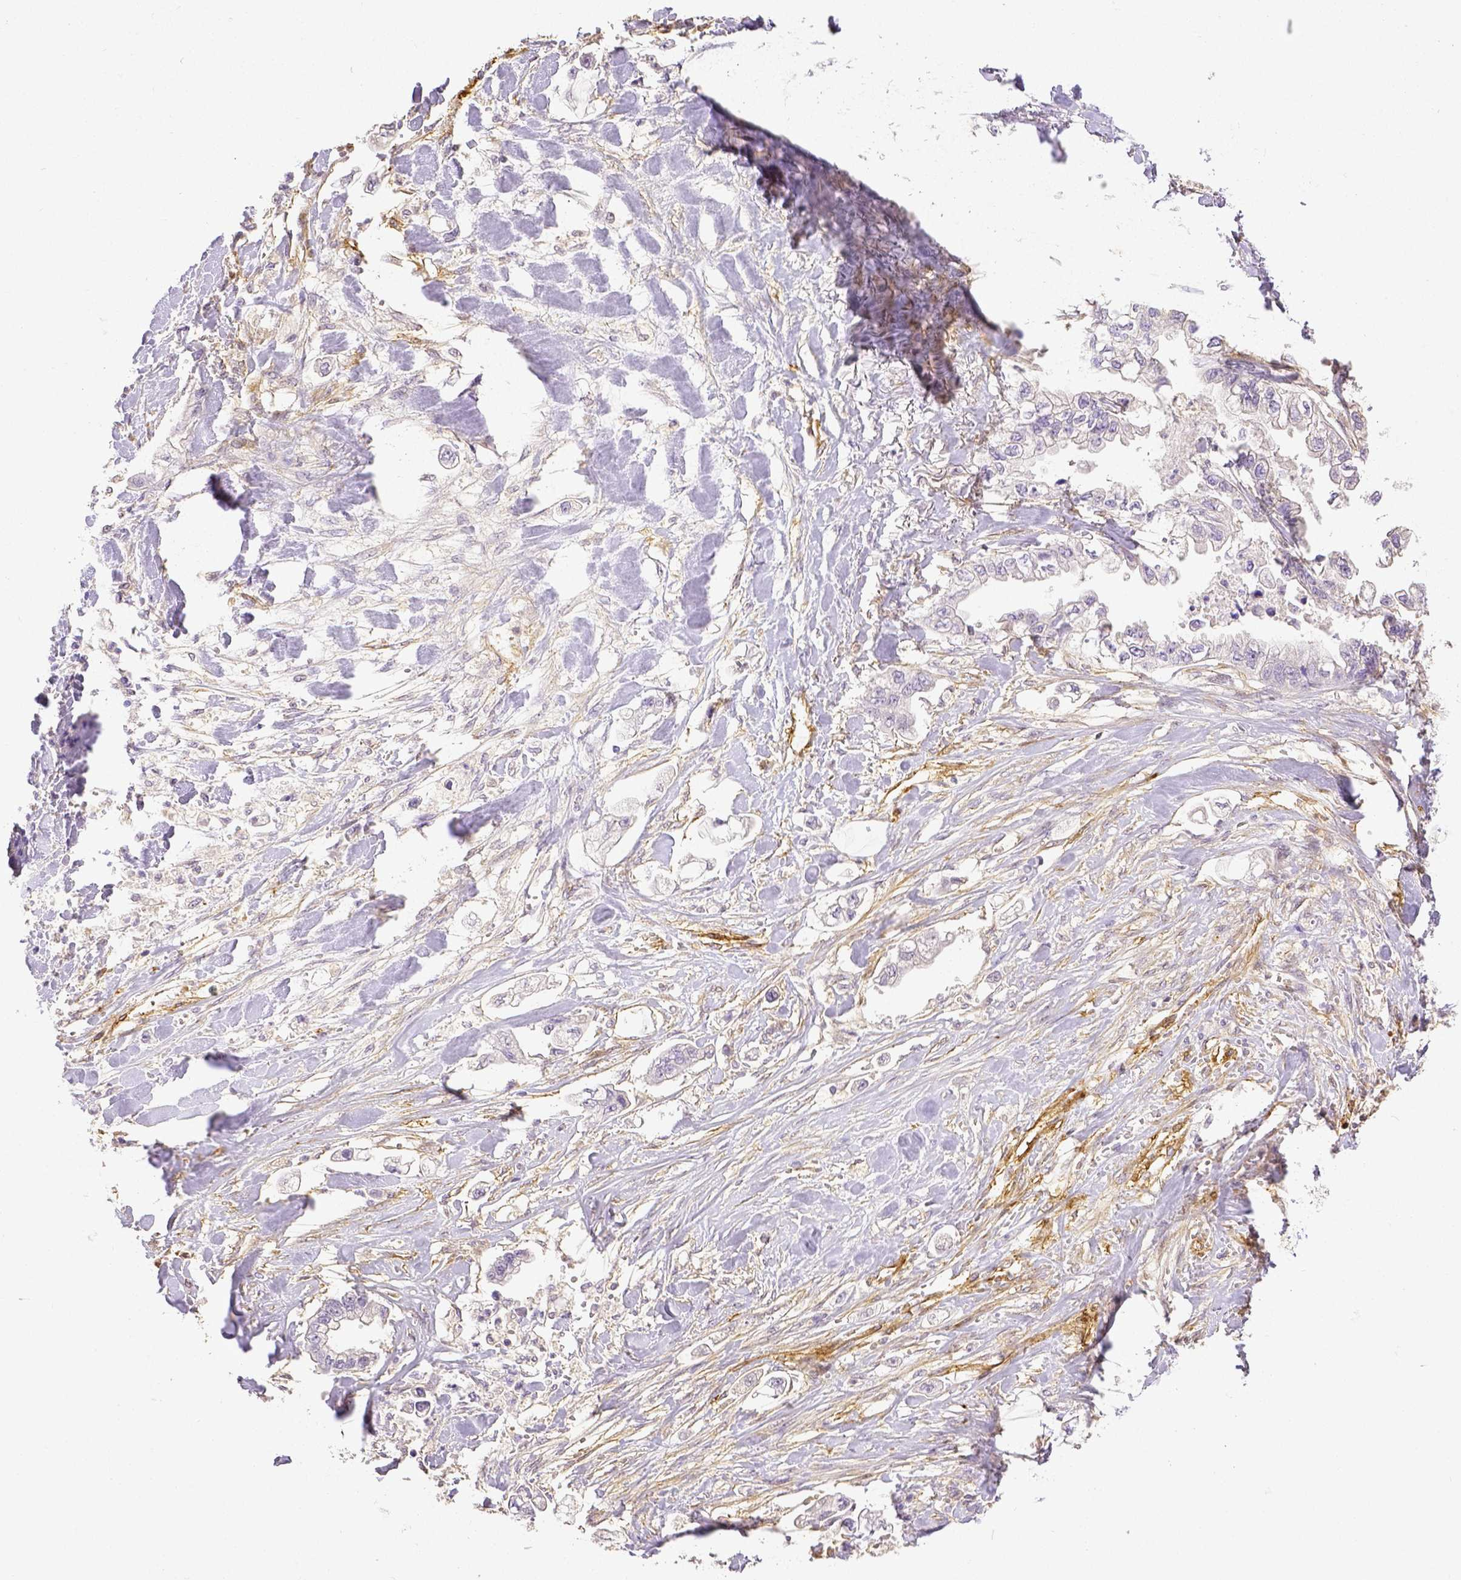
{"staining": {"intensity": "negative", "quantity": "none", "location": "none"}, "tissue": "stomach cancer", "cell_type": "Tumor cells", "image_type": "cancer", "snomed": [{"axis": "morphology", "description": "Adenocarcinoma, NOS"}, {"axis": "topography", "description": "Stomach"}], "caption": "An immunohistochemistry (IHC) image of stomach adenocarcinoma is shown. There is no staining in tumor cells of stomach adenocarcinoma.", "gene": "THY1", "patient": {"sex": "male", "age": 62}}